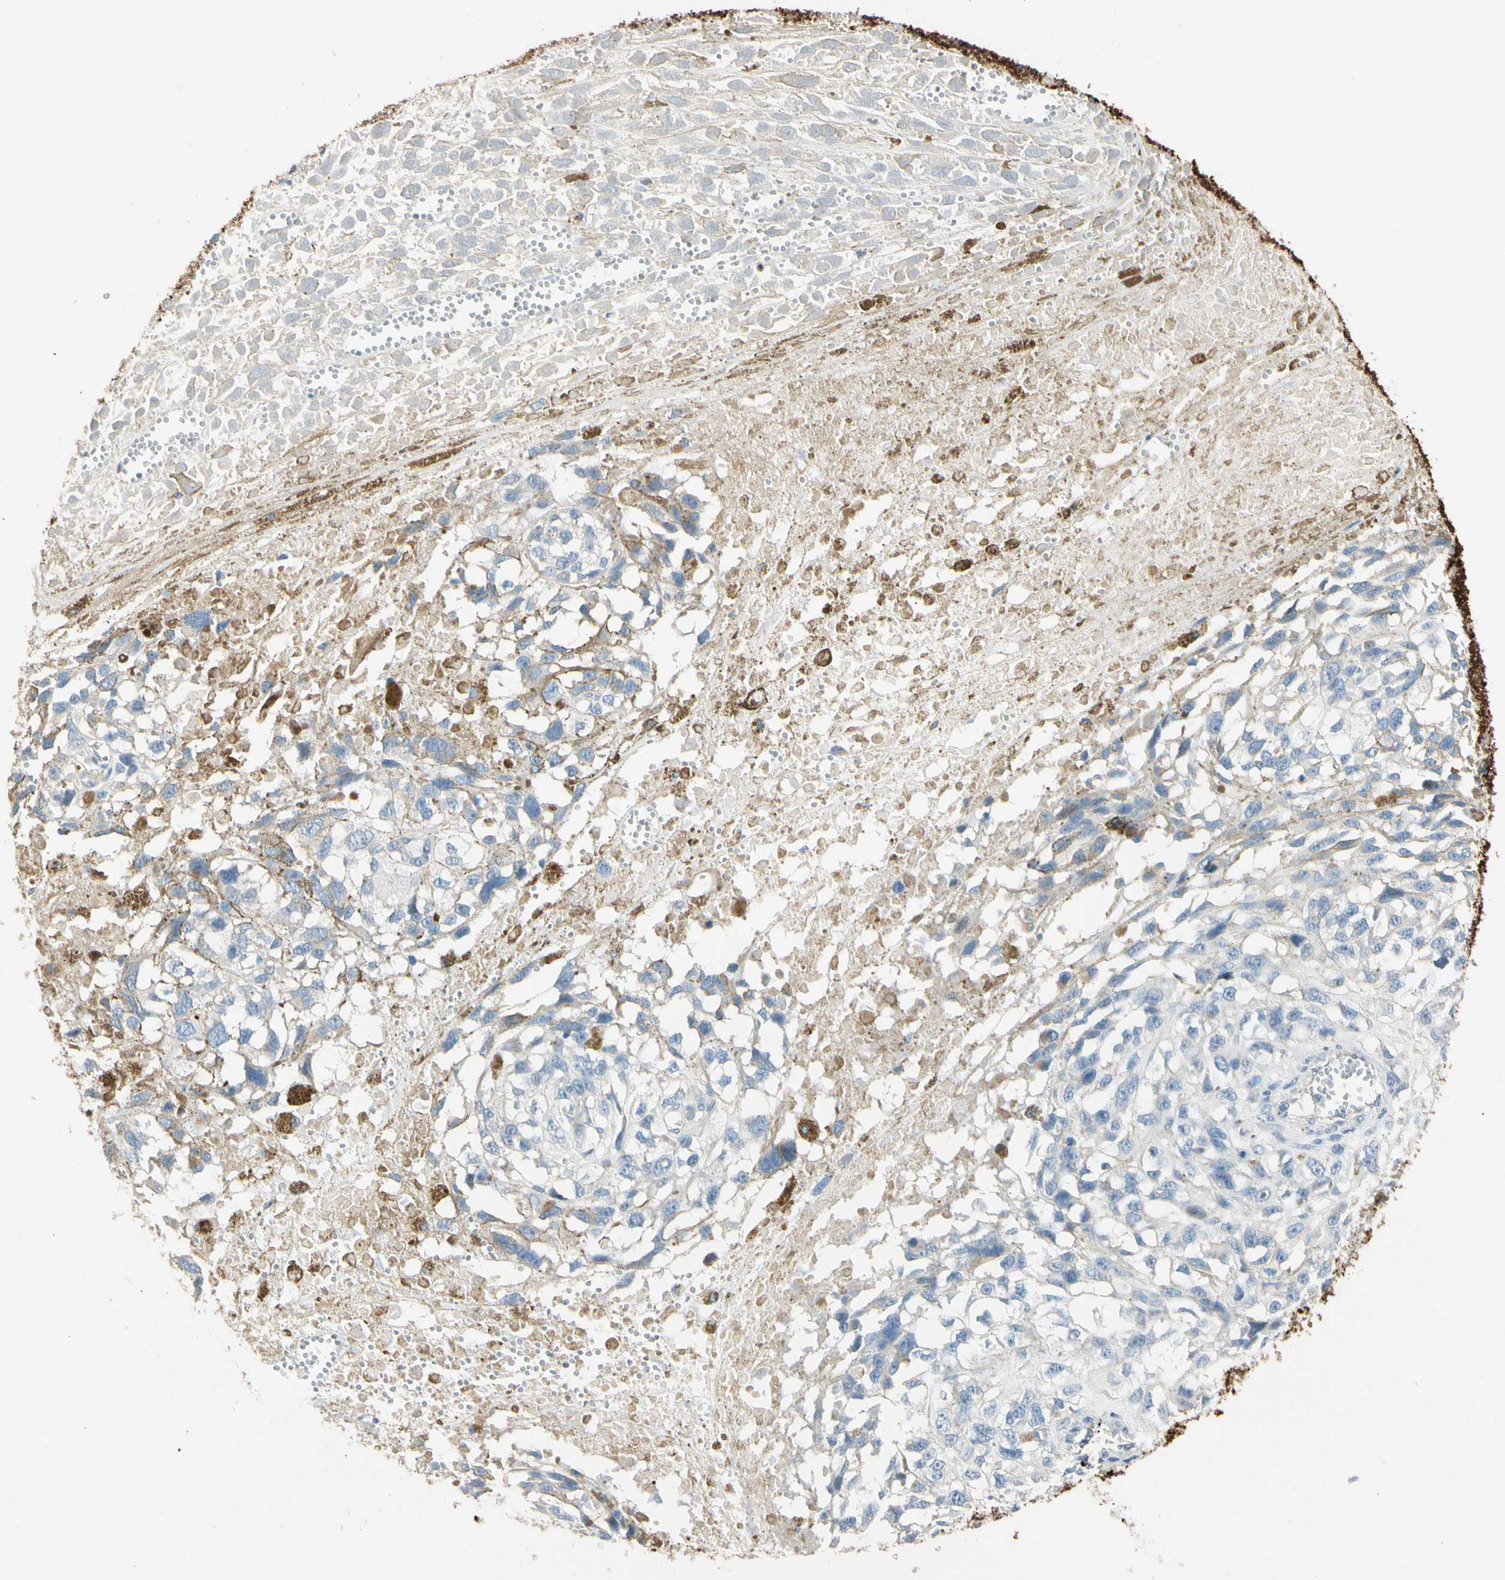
{"staining": {"intensity": "weak", "quantity": "<25%", "location": "cytoplasmic/membranous"}, "tissue": "melanoma", "cell_type": "Tumor cells", "image_type": "cancer", "snomed": [{"axis": "morphology", "description": "Malignant melanoma, Metastatic site"}, {"axis": "topography", "description": "Lymph node"}], "caption": "DAB immunohistochemical staining of human melanoma reveals no significant positivity in tumor cells.", "gene": "STK40", "patient": {"sex": "male", "age": 59}}